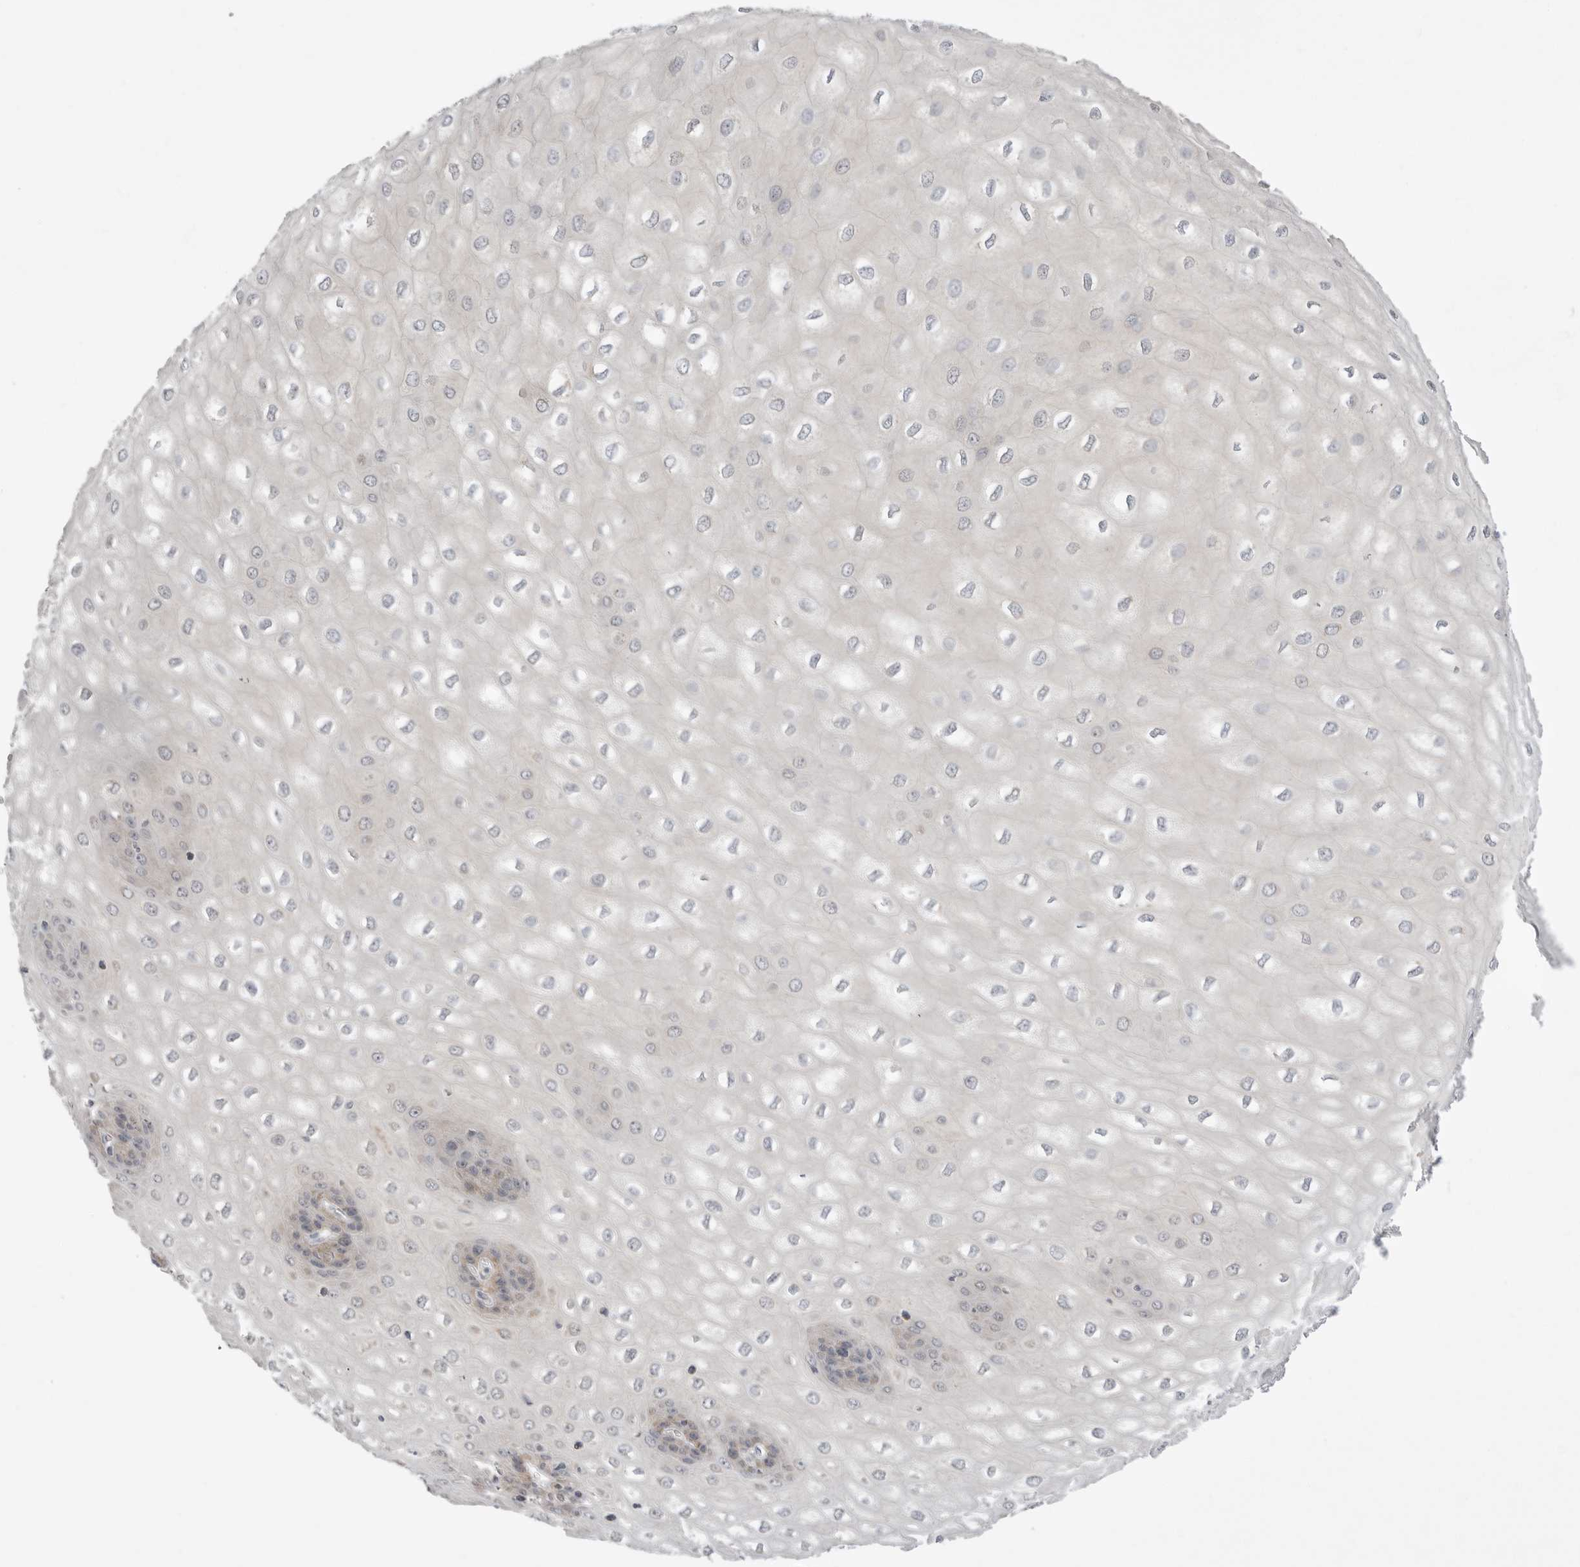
{"staining": {"intensity": "moderate", "quantity": "25%-75%", "location": "cytoplasmic/membranous"}, "tissue": "esophagus", "cell_type": "Squamous epithelial cells", "image_type": "normal", "snomed": [{"axis": "morphology", "description": "Normal tissue, NOS"}, {"axis": "topography", "description": "Esophagus"}], "caption": "Immunohistochemical staining of benign human esophagus exhibits moderate cytoplasmic/membranous protein expression in approximately 25%-75% of squamous epithelial cells. (Stains: DAB in brown, nuclei in blue, Microscopy: brightfield microscopy at high magnification).", "gene": "KYAT3", "patient": {"sex": "male", "age": 60}}